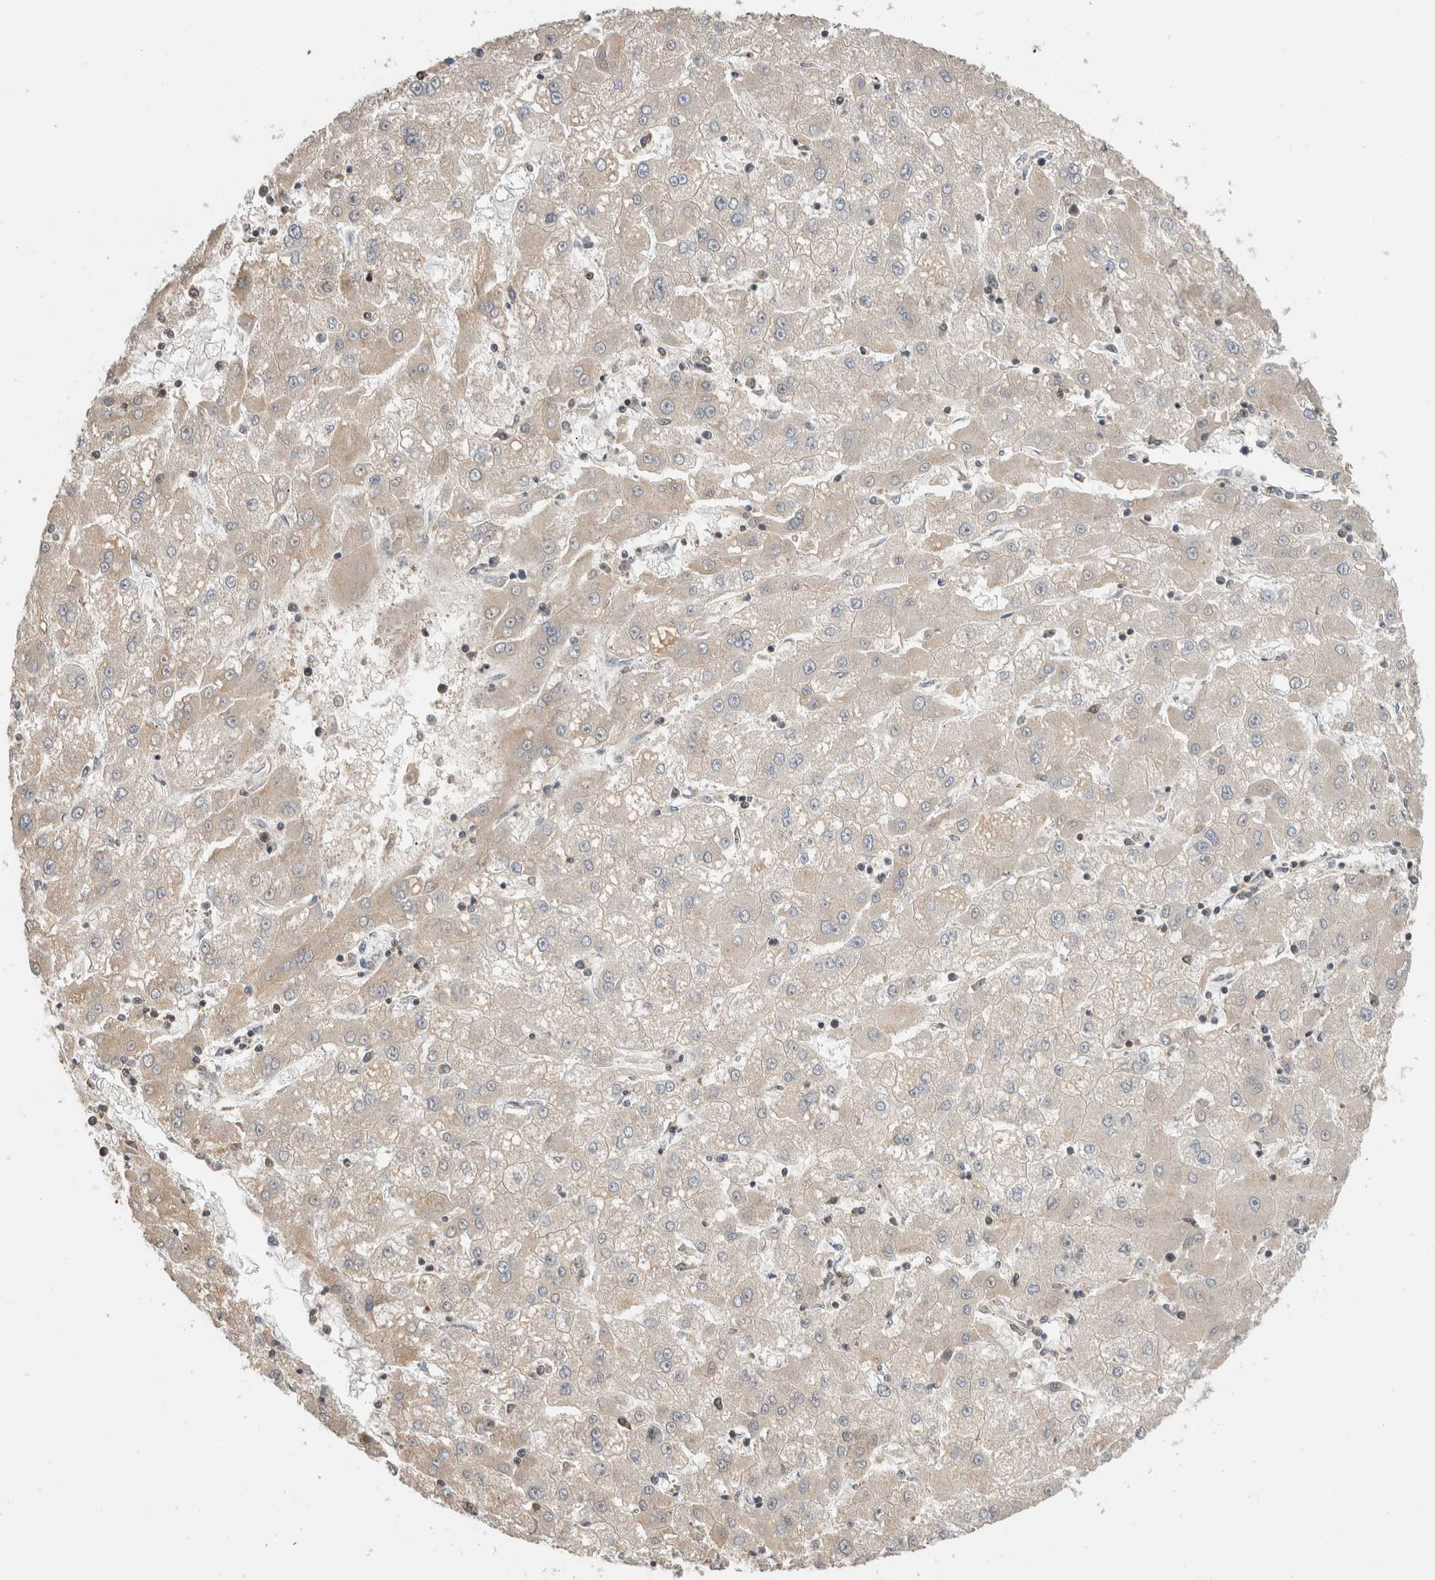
{"staining": {"intensity": "negative", "quantity": "none", "location": "none"}, "tissue": "liver cancer", "cell_type": "Tumor cells", "image_type": "cancer", "snomed": [{"axis": "morphology", "description": "Carcinoma, Hepatocellular, NOS"}, {"axis": "topography", "description": "Liver"}], "caption": "Tumor cells are negative for protein expression in human liver cancer (hepatocellular carcinoma).", "gene": "SNRNP40", "patient": {"sex": "male", "age": 72}}